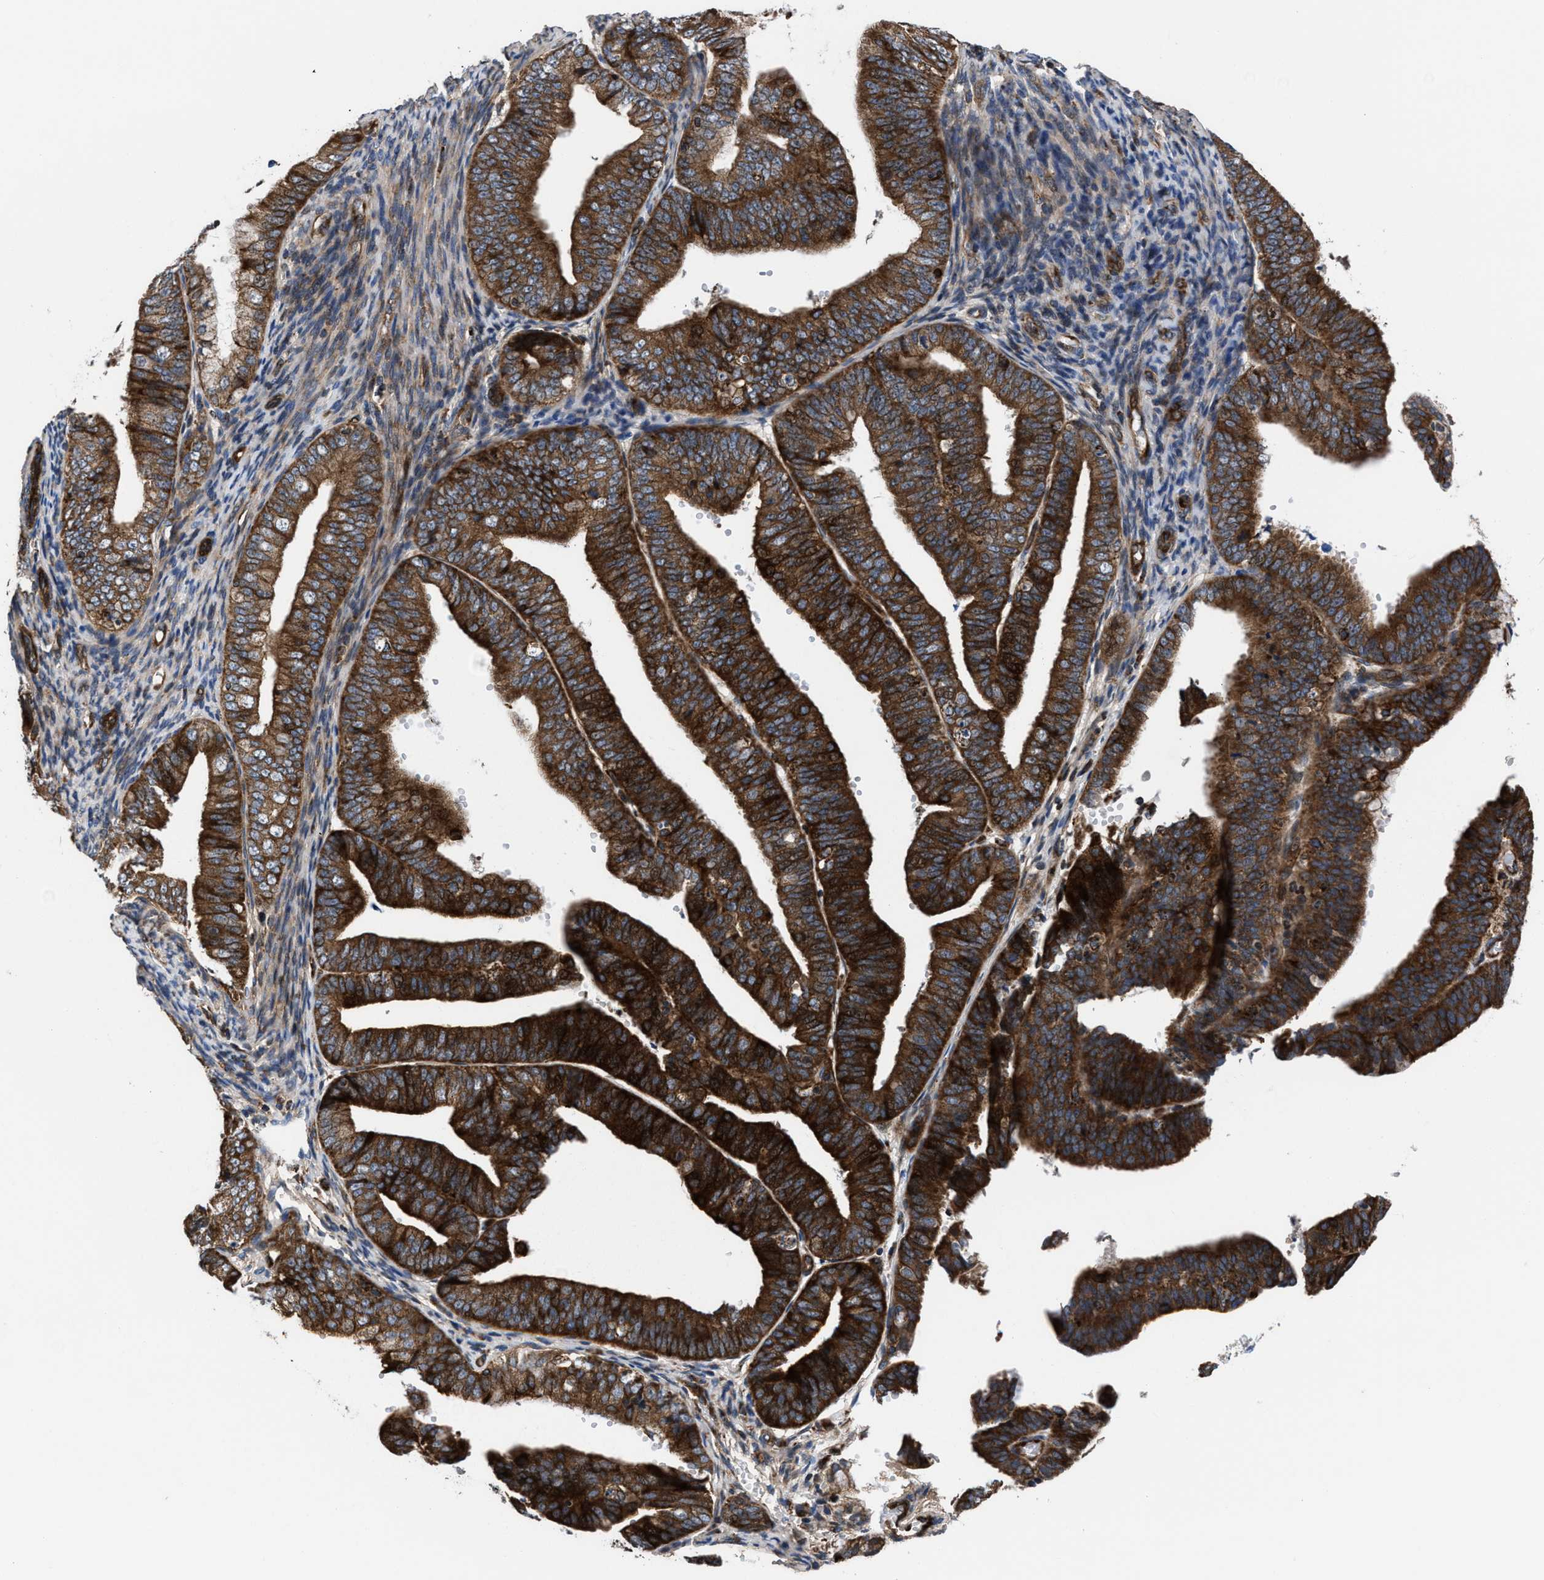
{"staining": {"intensity": "strong", "quantity": ">75%", "location": "cytoplasmic/membranous"}, "tissue": "endometrial cancer", "cell_type": "Tumor cells", "image_type": "cancer", "snomed": [{"axis": "morphology", "description": "Adenocarcinoma, NOS"}, {"axis": "topography", "description": "Endometrium"}], "caption": "This is an image of immunohistochemistry staining of endometrial cancer (adenocarcinoma), which shows strong positivity in the cytoplasmic/membranous of tumor cells.", "gene": "PRR15L", "patient": {"sex": "female", "age": 63}}